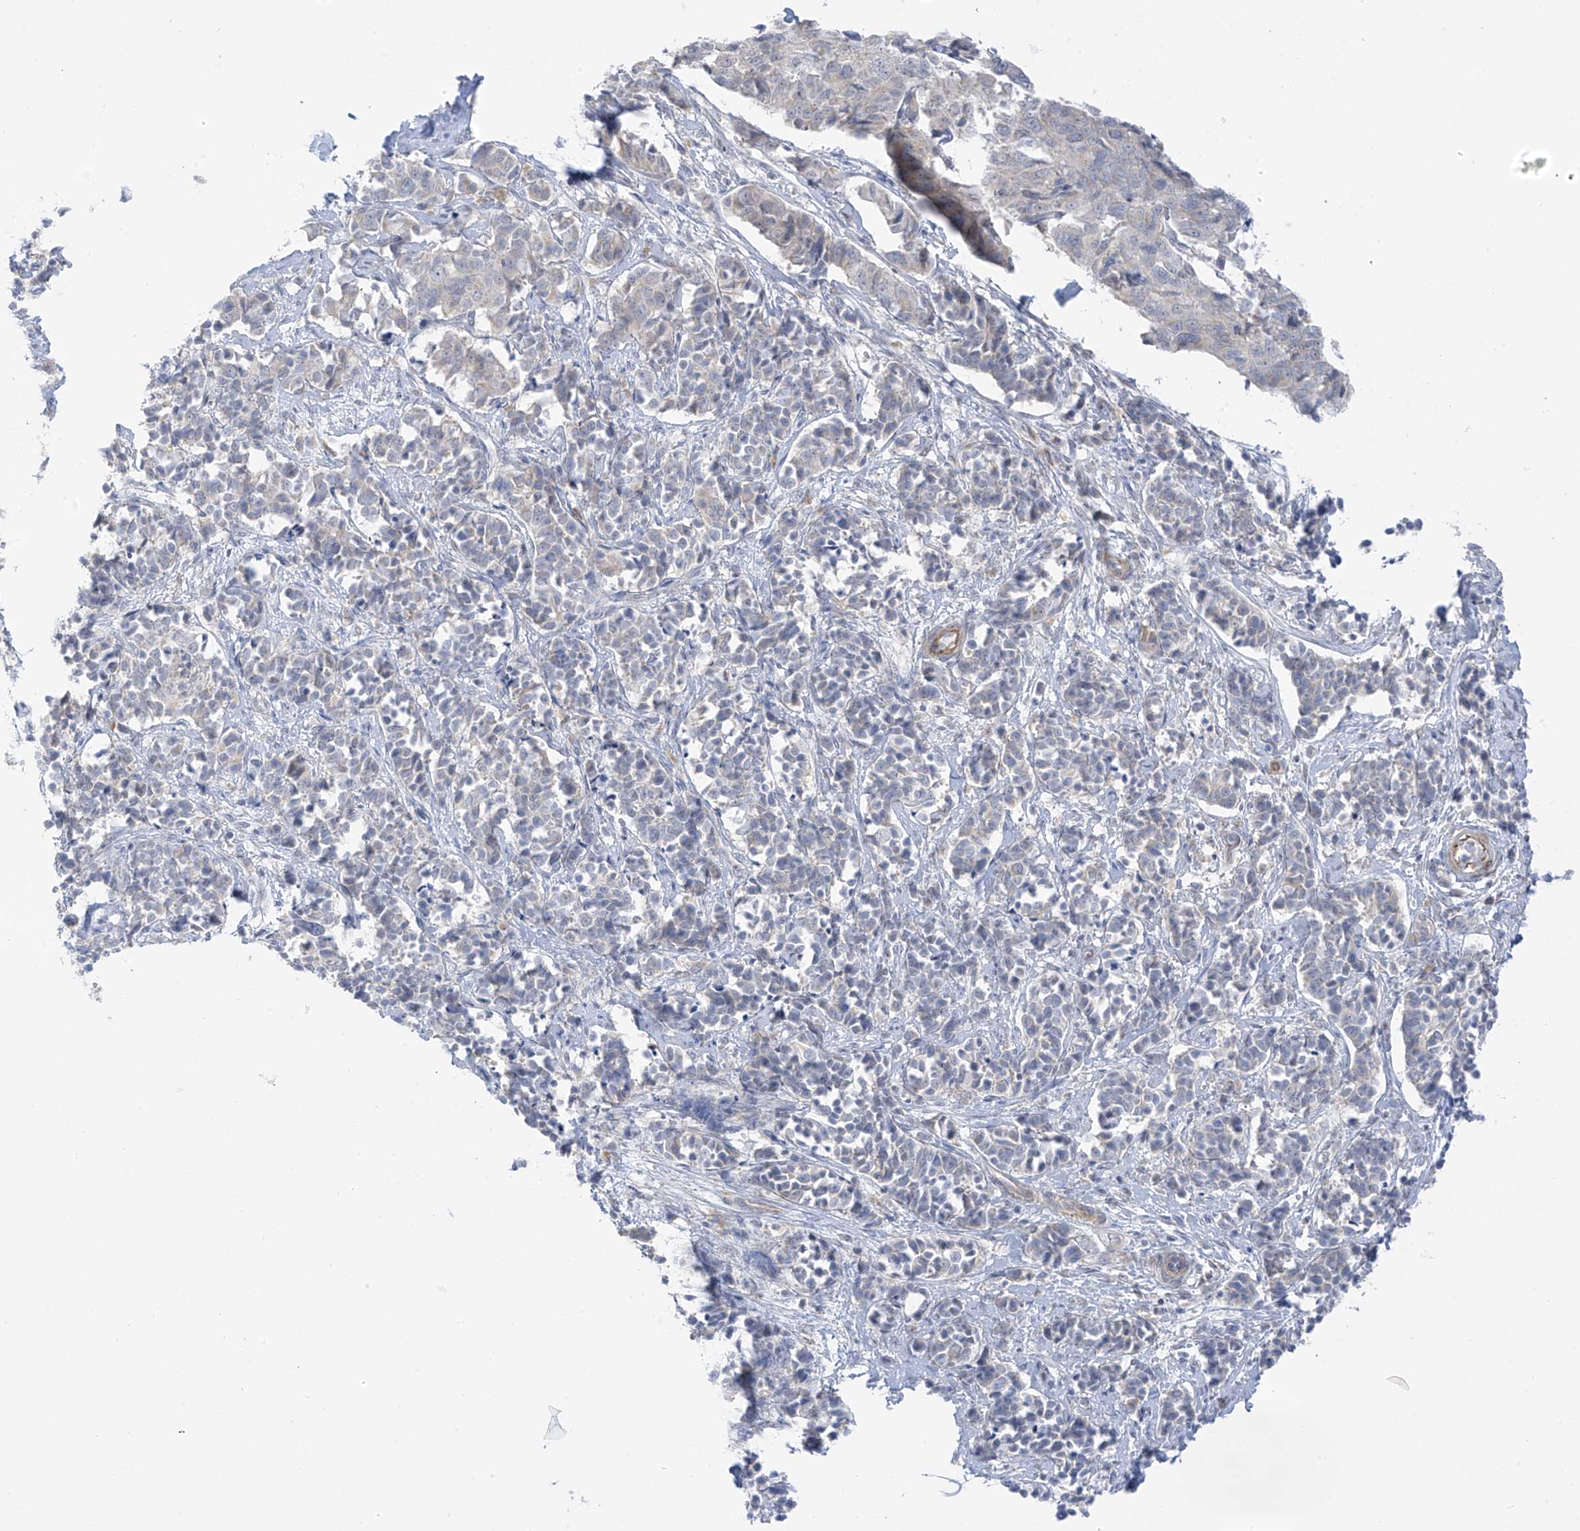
{"staining": {"intensity": "weak", "quantity": "<25%", "location": "cytoplasmic/membranous"}, "tissue": "cervical cancer", "cell_type": "Tumor cells", "image_type": "cancer", "snomed": [{"axis": "morphology", "description": "Normal tissue, NOS"}, {"axis": "morphology", "description": "Squamous cell carcinoma, NOS"}, {"axis": "topography", "description": "Cervix"}], "caption": "Tumor cells are negative for protein expression in human cervical squamous cell carcinoma.", "gene": "HS6ST2", "patient": {"sex": "female", "age": 35}}